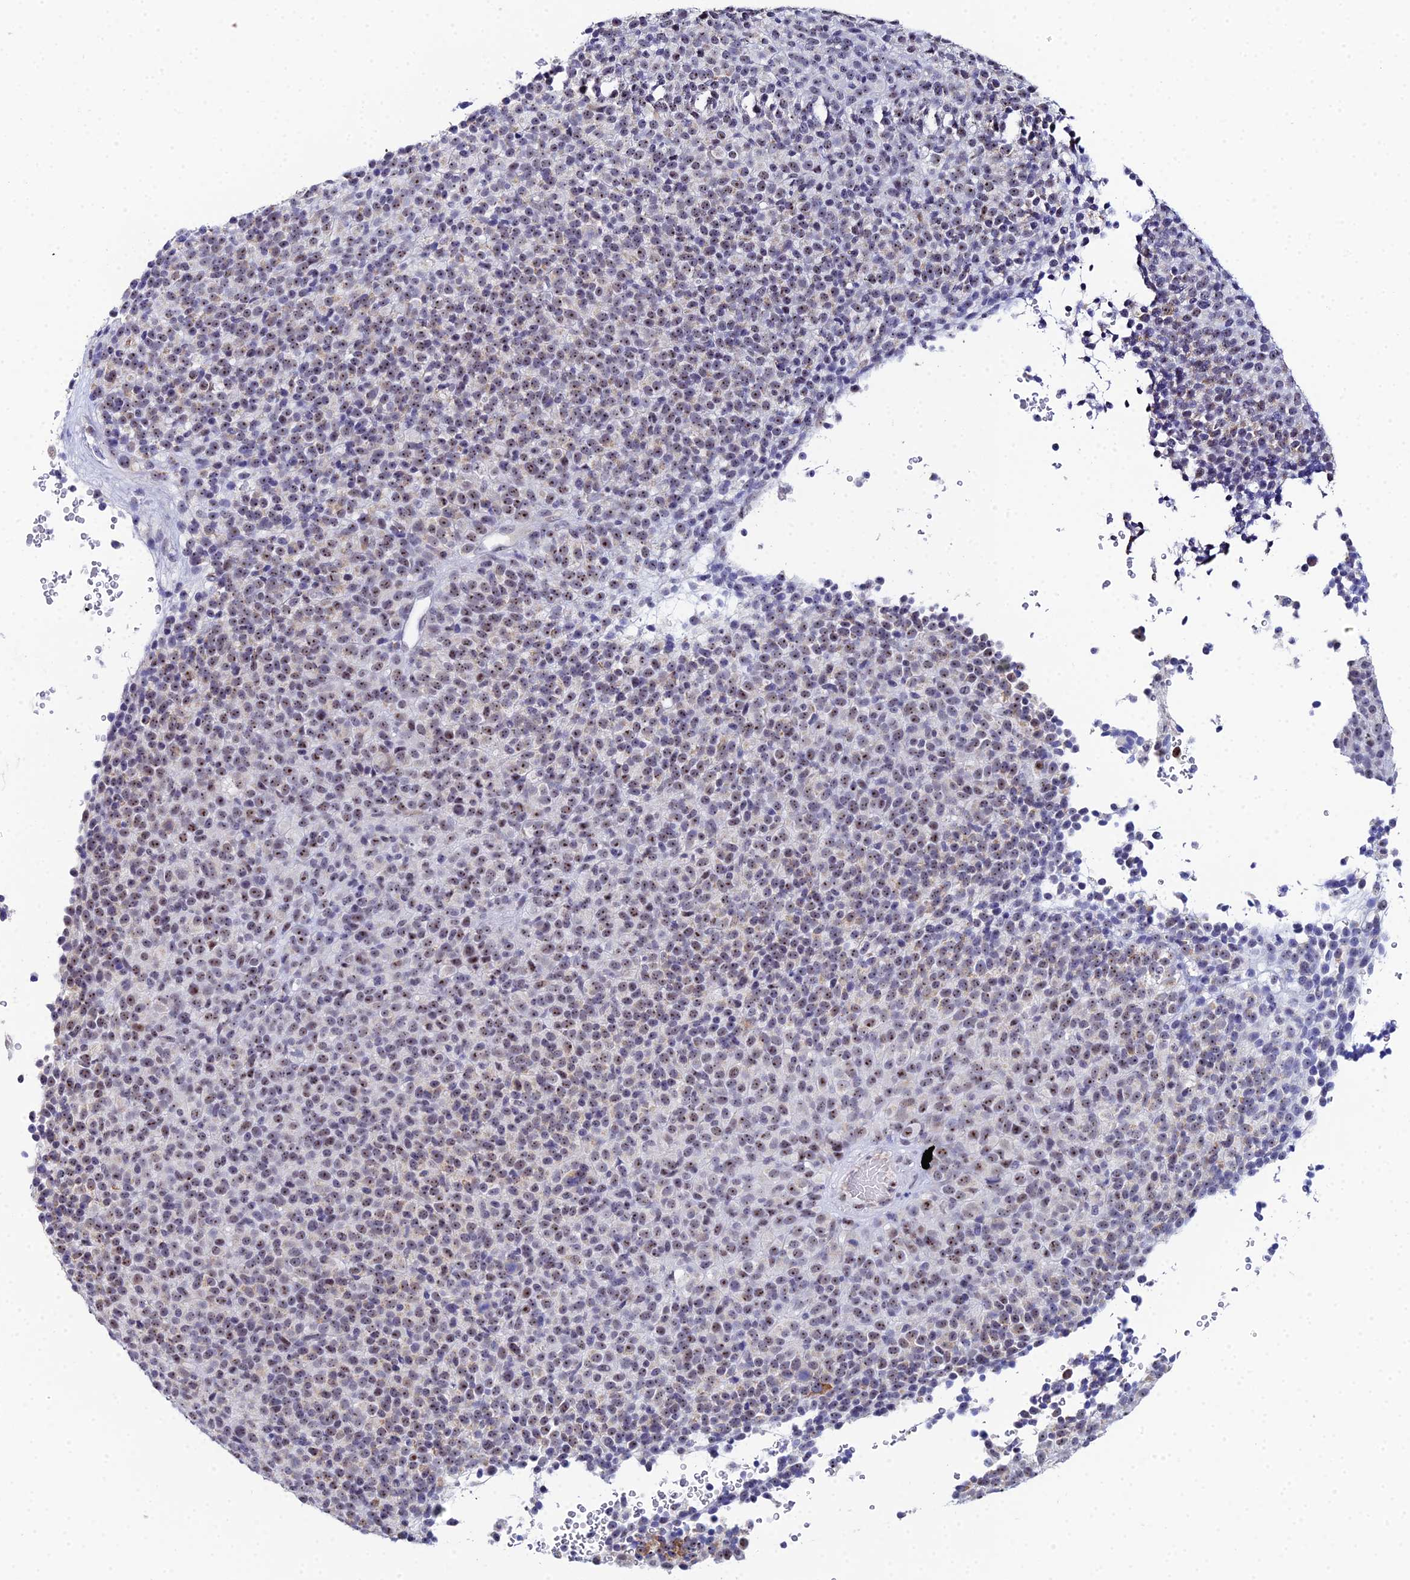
{"staining": {"intensity": "moderate", "quantity": ">75%", "location": "cytoplasmic/membranous,nuclear"}, "tissue": "melanoma", "cell_type": "Tumor cells", "image_type": "cancer", "snomed": [{"axis": "morphology", "description": "Malignant melanoma, Metastatic site"}, {"axis": "topography", "description": "Brain"}], "caption": "A histopathology image of malignant melanoma (metastatic site) stained for a protein shows moderate cytoplasmic/membranous and nuclear brown staining in tumor cells. (IHC, brightfield microscopy, high magnification).", "gene": "PLPP4", "patient": {"sex": "female", "age": 56}}